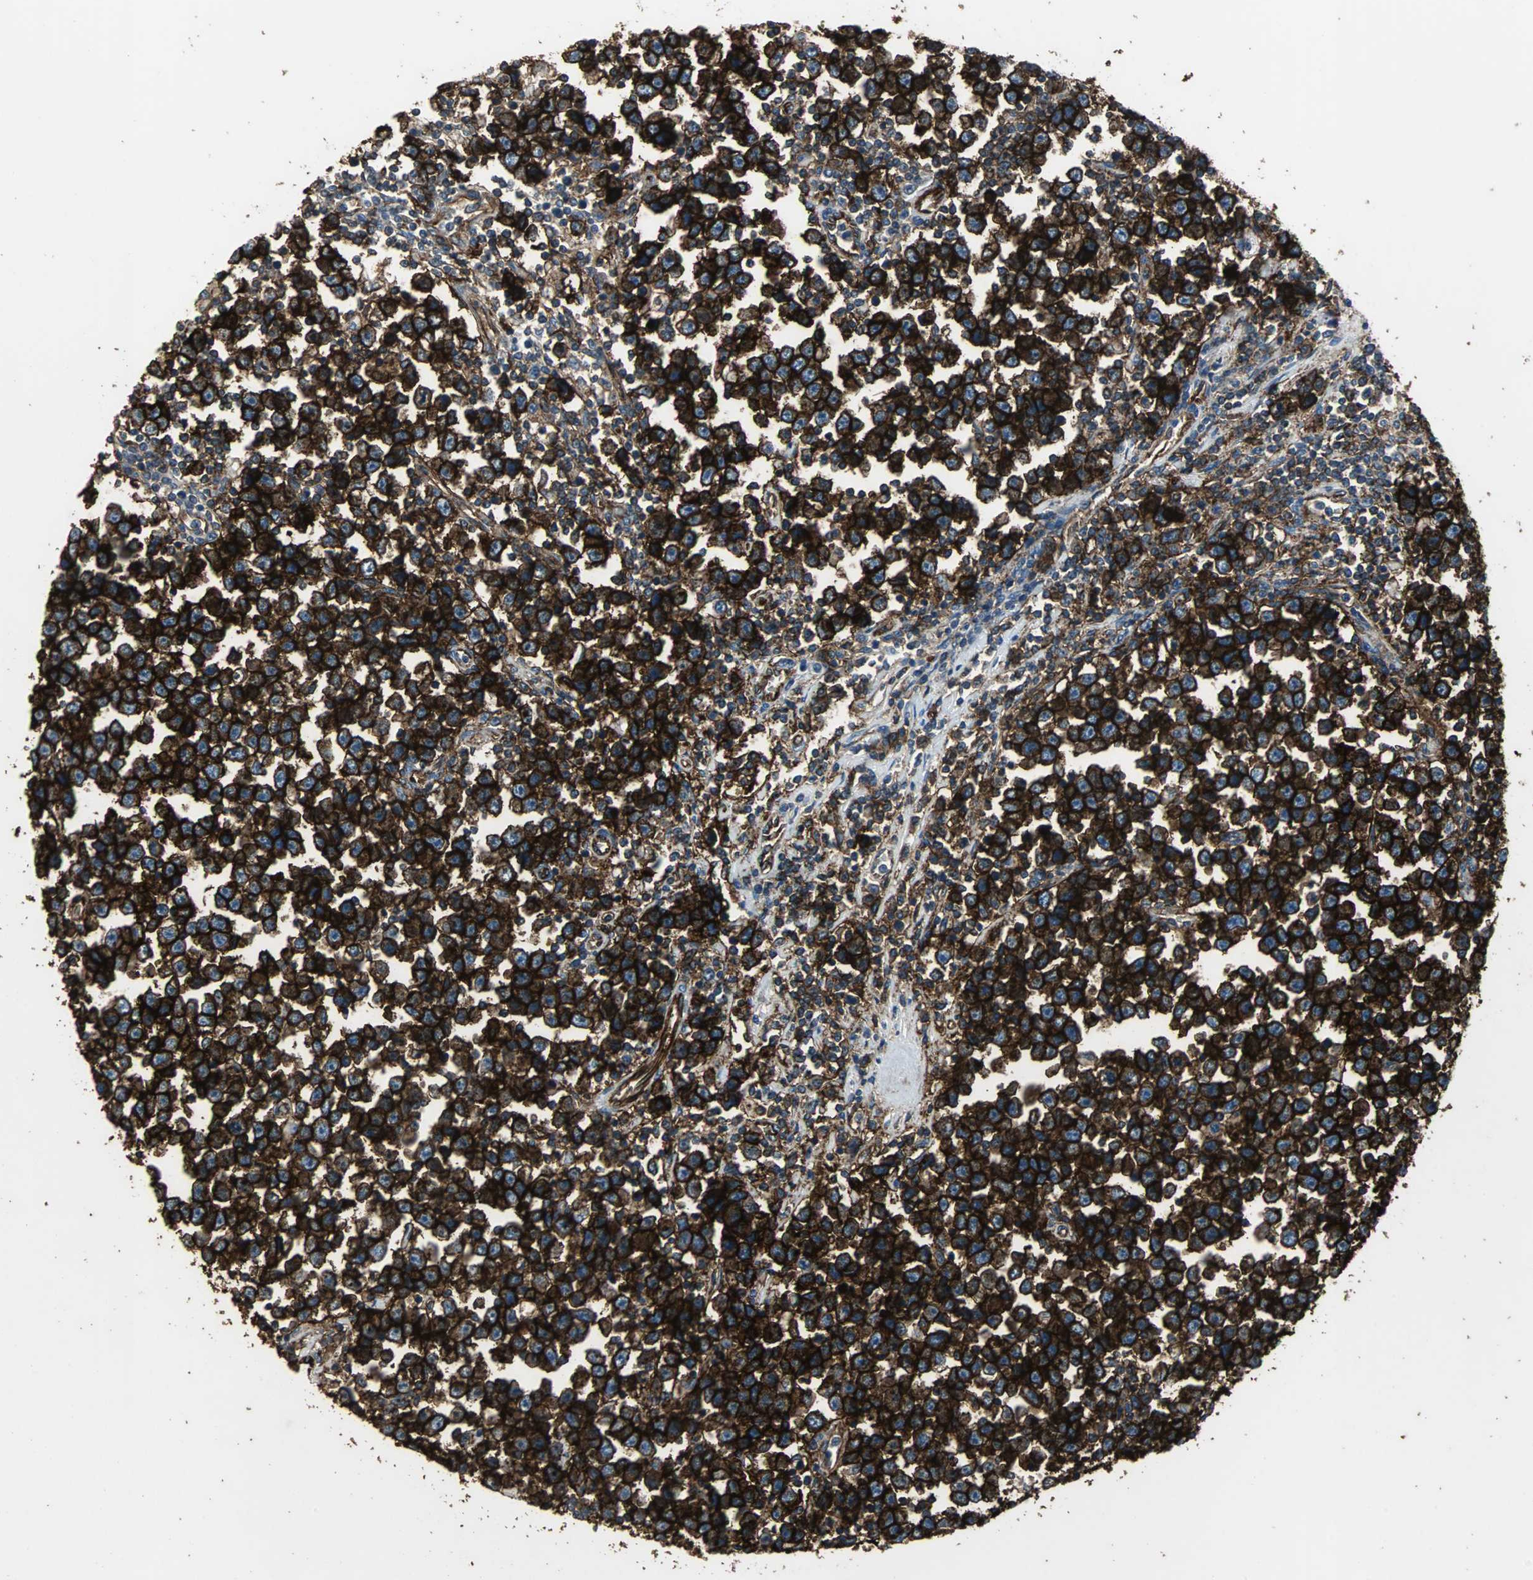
{"staining": {"intensity": "strong", "quantity": ">75%", "location": "cytoplasmic/membranous"}, "tissue": "testis cancer", "cell_type": "Tumor cells", "image_type": "cancer", "snomed": [{"axis": "morphology", "description": "Seminoma, NOS"}, {"axis": "topography", "description": "Testis"}], "caption": "Strong cytoplasmic/membranous staining is present in about >75% of tumor cells in seminoma (testis). The staining was performed using DAB (3,3'-diaminobenzidine), with brown indicating positive protein expression. Nuclei are stained blue with hematoxylin.", "gene": "F11R", "patient": {"sex": "male", "age": 43}}